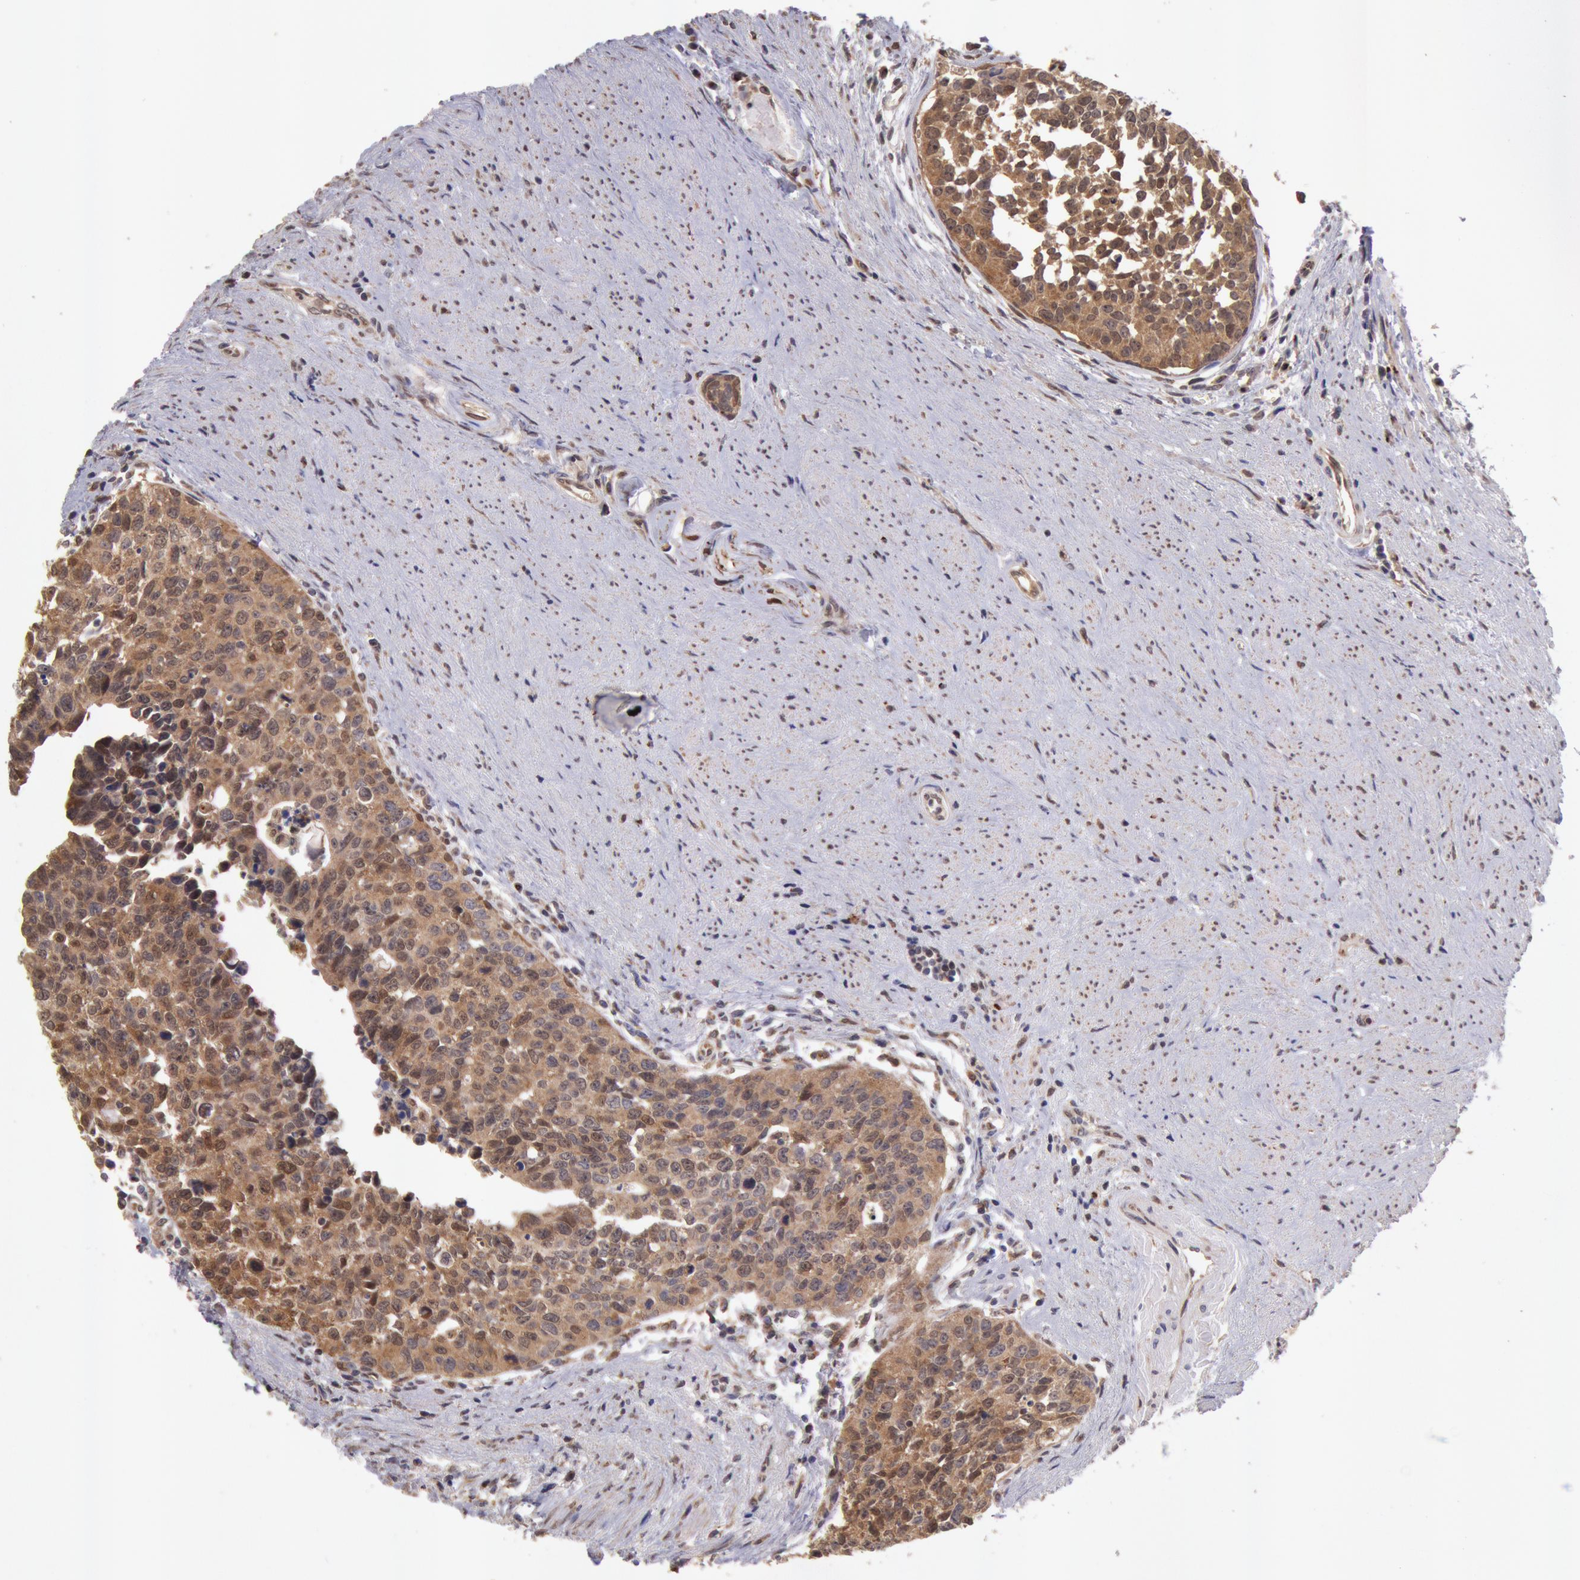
{"staining": {"intensity": "strong", "quantity": ">75%", "location": "cytoplasmic/membranous,nuclear"}, "tissue": "urothelial cancer", "cell_type": "Tumor cells", "image_type": "cancer", "snomed": [{"axis": "morphology", "description": "Urothelial carcinoma, High grade"}, {"axis": "topography", "description": "Urinary bladder"}], "caption": "Tumor cells display high levels of strong cytoplasmic/membranous and nuclear staining in approximately >75% of cells in urothelial cancer.", "gene": "COMT", "patient": {"sex": "male", "age": 81}}